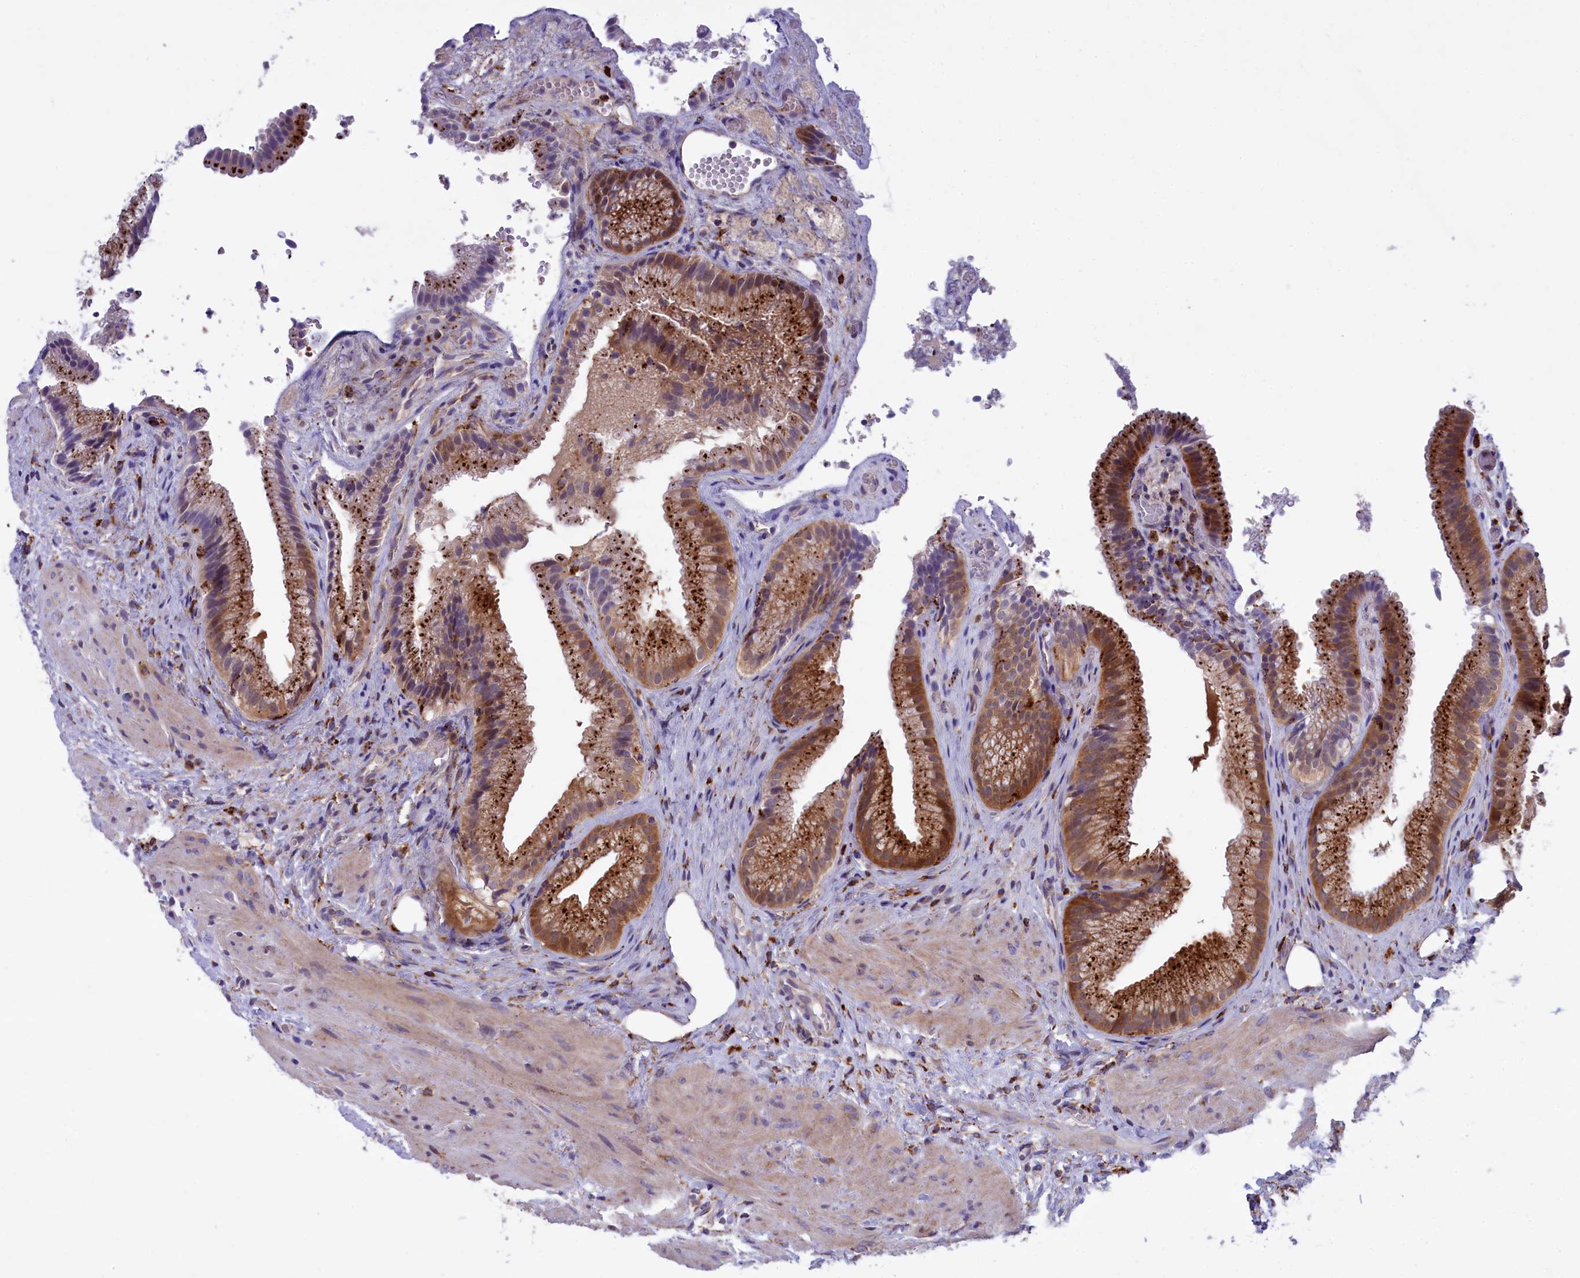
{"staining": {"intensity": "strong", "quantity": ">75%", "location": "cytoplasmic/membranous"}, "tissue": "gallbladder", "cell_type": "Glandular cells", "image_type": "normal", "snomed": [{"axis": "morphology", "description": "Normal tissue, NOS"}, {"axis": "morphology", "description": "Inflammation, NOS"}, {"axis": "topography", "description": "Gallbladder"}], "caption": "Unremarkable gallbladder was stained to show a protein in brown. There is high levels of strong cytoplasmic/membranous expression in about >75% of glandular cells. (DAB (3,3'-diaminobenzidine) = brown stain, brightfield microscopy at high magnification).", "gene": "MAN2B1", "patient": {"sex": "male", "age": 51}}